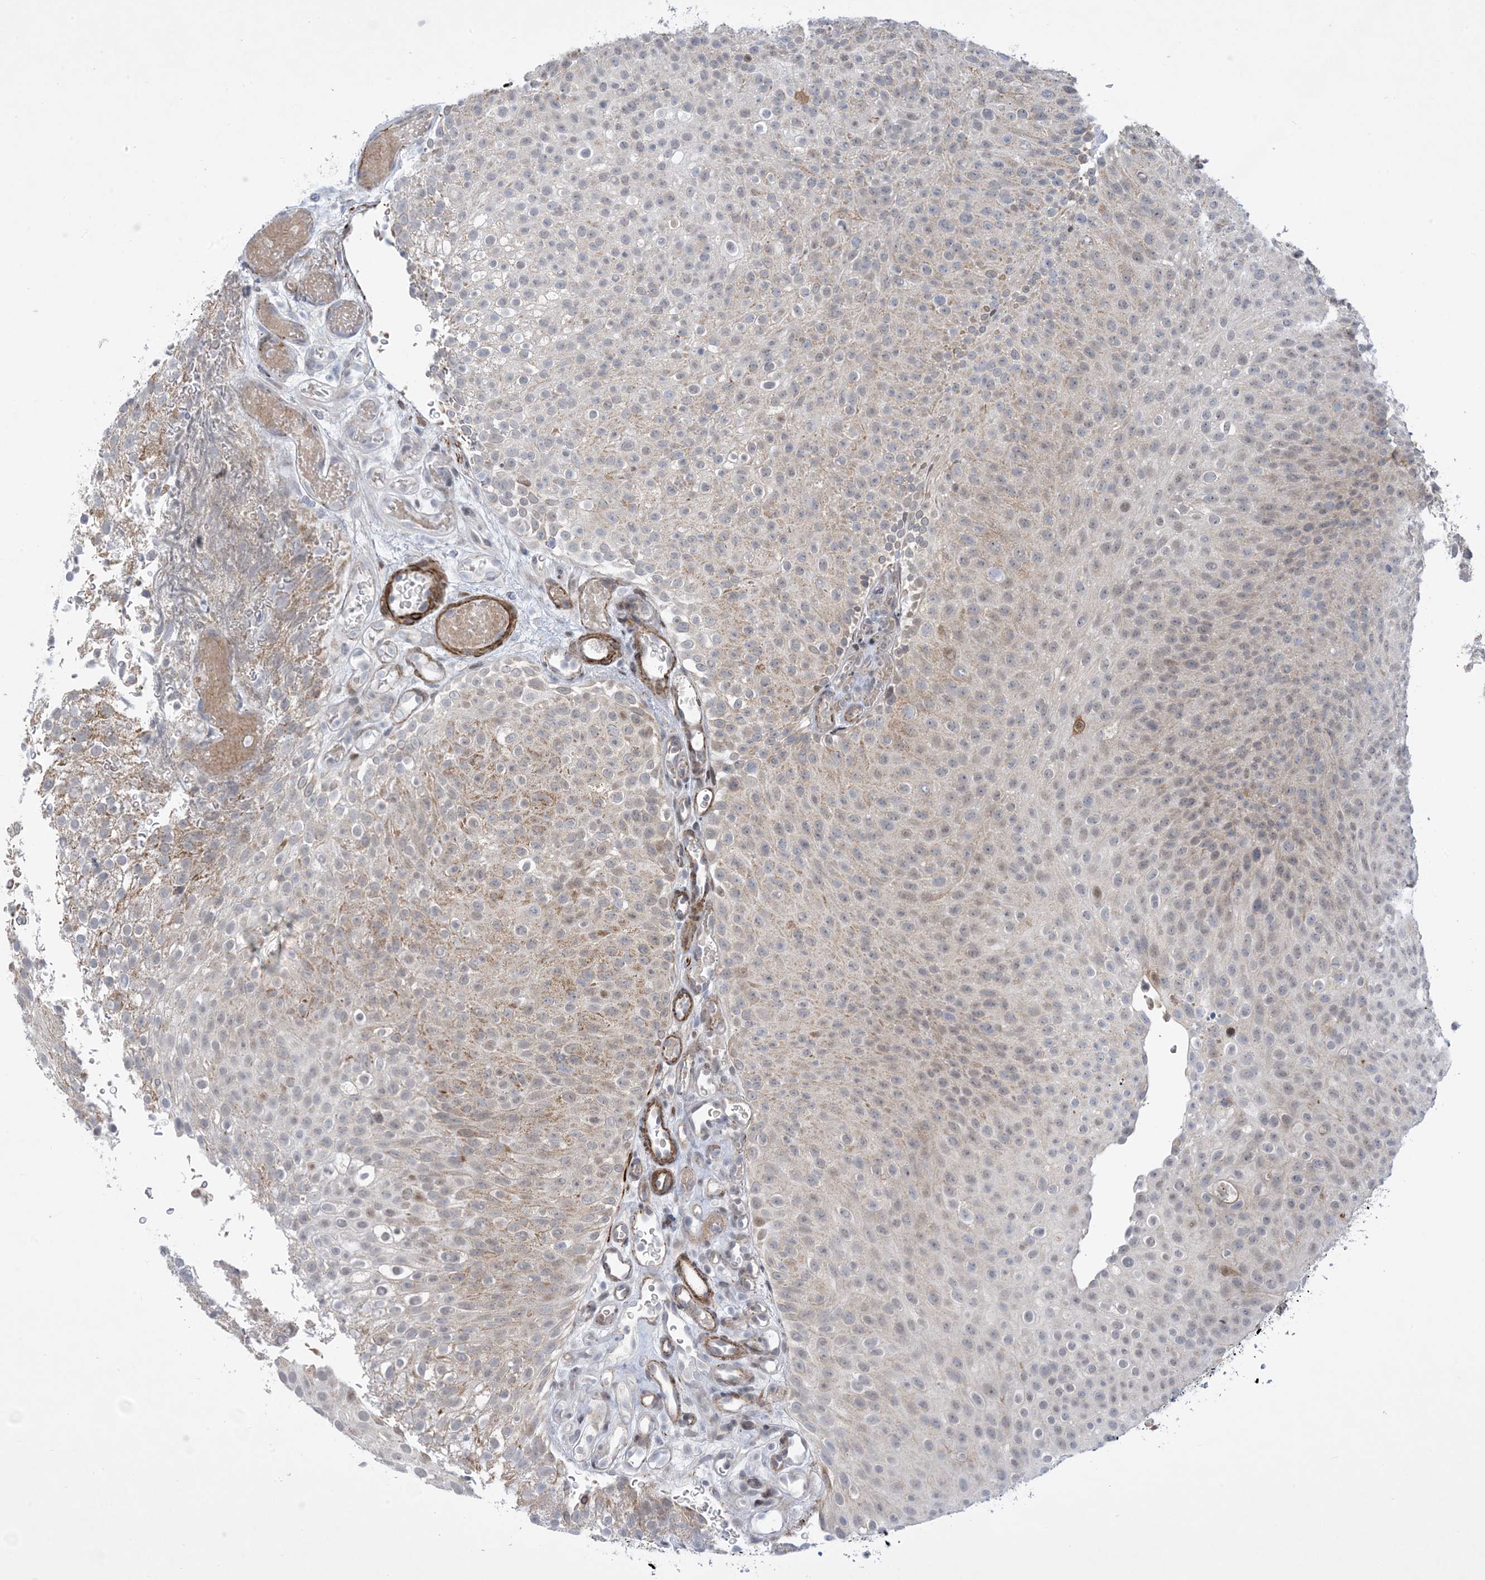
{"staining": {"intensity": "weak", "quantity": "25%-75%", "location": "cytoplasmic/membranous"}, "tissue": "urothelial cancer", "cell_type": "Tumor cells", "image_type": "cancer", "snomed": [{"axis": "morphology", "description": "Urothelial carcinoma, Low grade"}, {"axis": "topography", "description": "Urinary bladder"}], "caption": "Protein staining of low-grade urothelial carcinoma tissue displays weak cytoplasmic/membranous staining in approximately 25%-75% of tumor cells. (DAB = brown stain, brightfield microscopy at high magnification).", "gene": "ZNF8", "patient": {"sex": "male", "age": 78}}